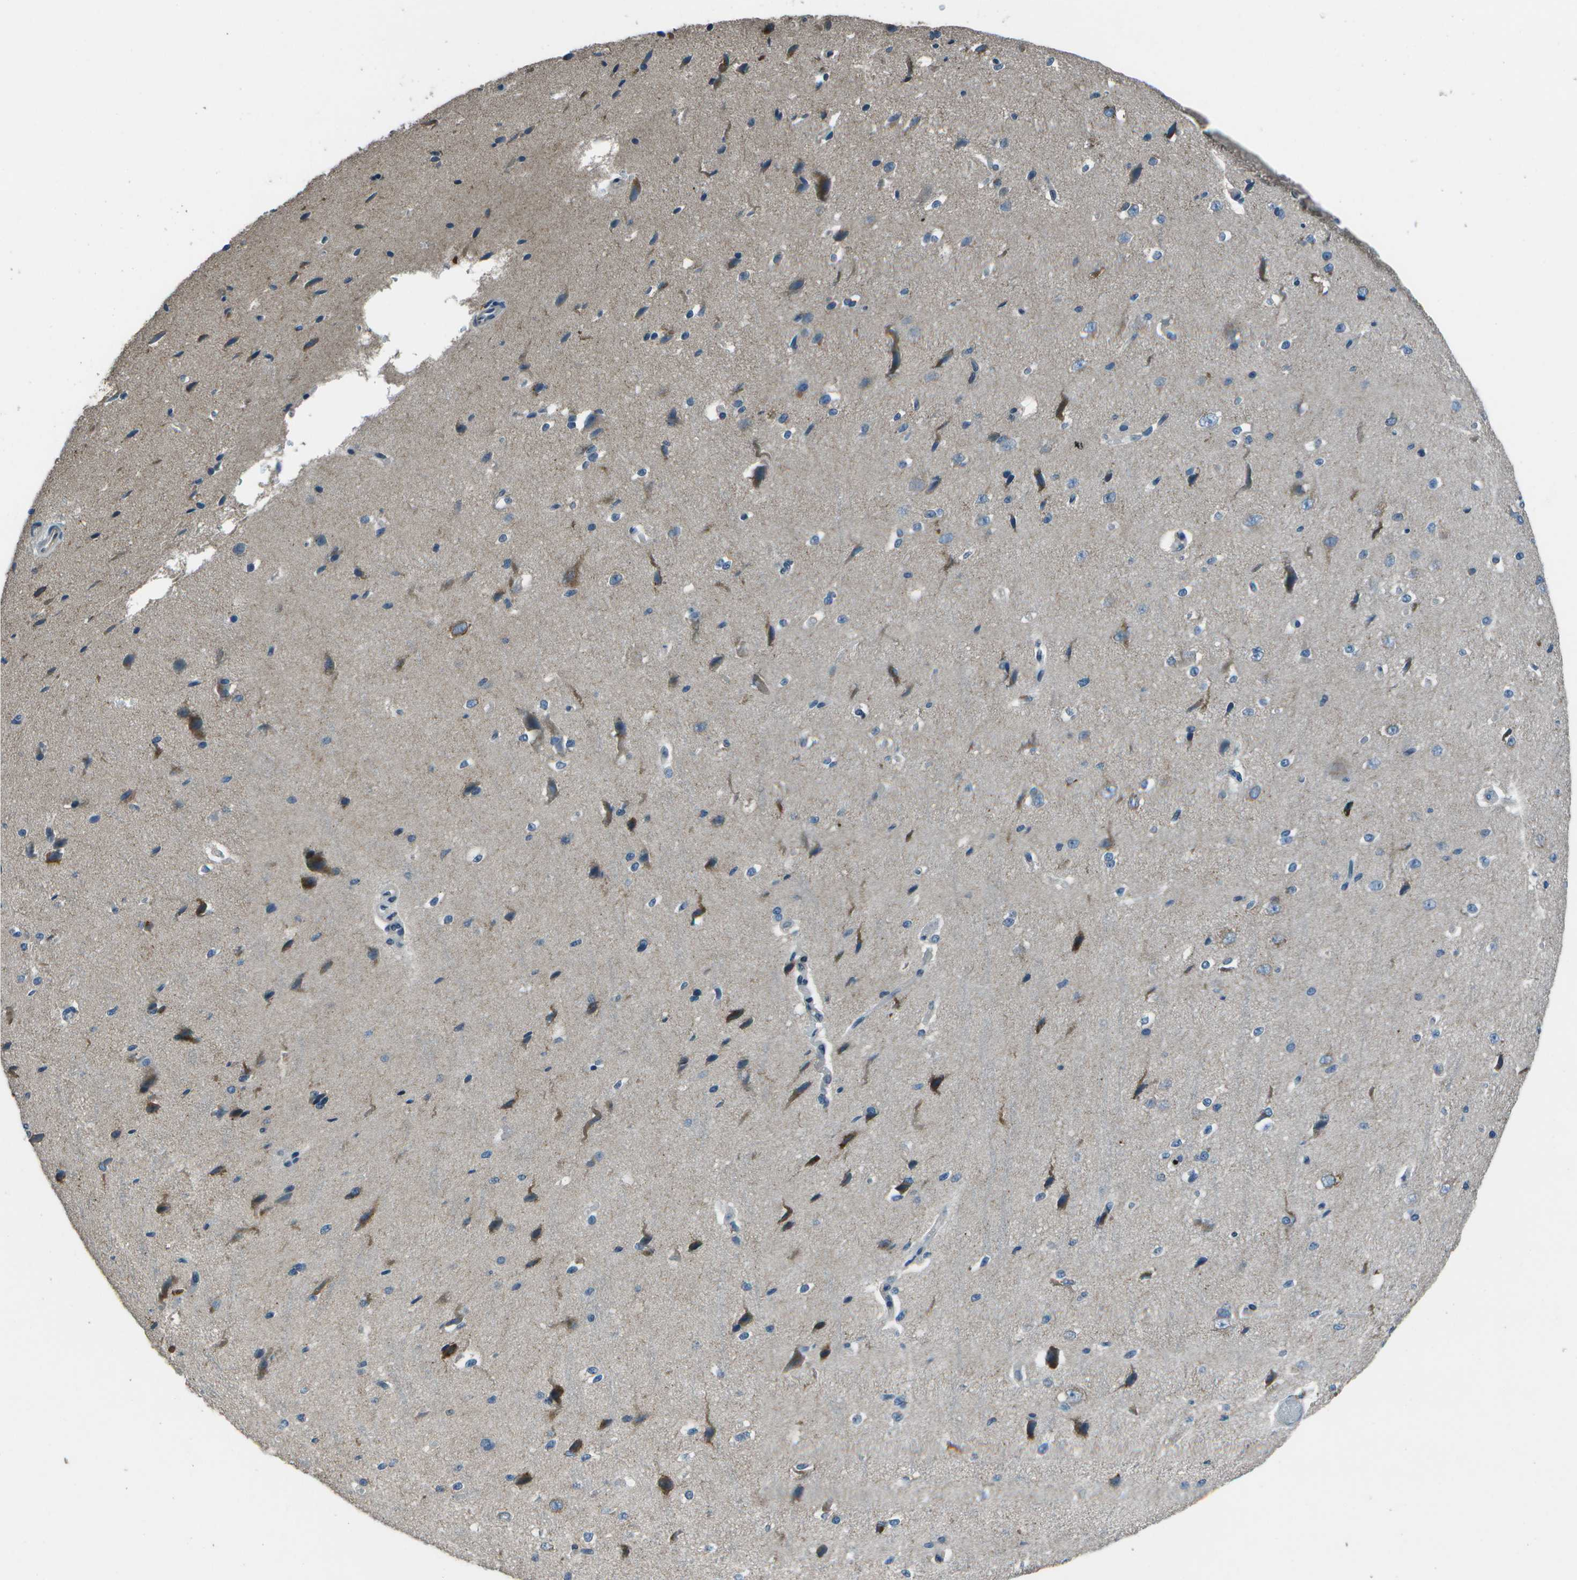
{"staining": {"intensity": "weak", "quantity": "25%-75%", "location": "cytoplasmic/membranous"}, "tissue": "cerebral cortex", "cell_type": "Endothelial cells", "image_type": "normal", "snomed": [{"axis": "morphology", "description": "Normal tissue, NOS"}, {"axis": "morphology", "description": "Developmental malformation"}, {"axis": "topography", "description": "Cerebral cortex"}], "caption": "A high-resolution histopathology image shows IHC staining of normal cerebral cortex, which exhibits weak cytoplasmic/membranous expression in approximately 25%-75% of endothelial cells. (DAB (3,3'-diaminobenzidine) IHC, brown staining for protein, blue staining for nuclei).", "gene": "PDLIM1", "patient": {"sex": "female", "age": 30}}